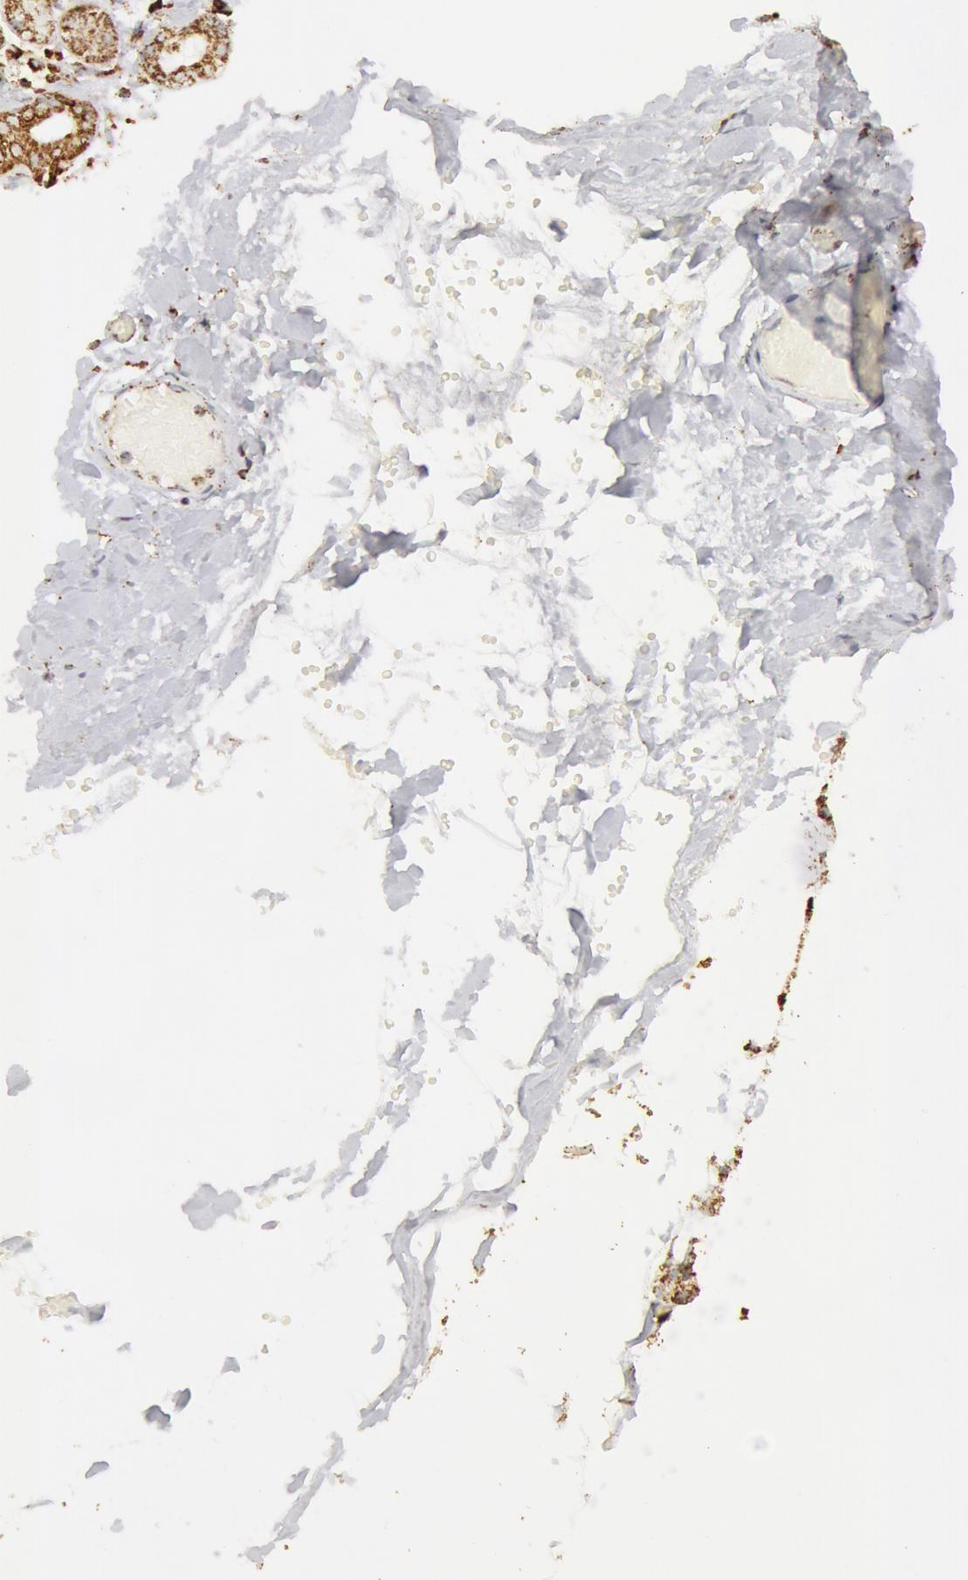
{"staining": {"intensity": "moderate", "quantity": ">75%", "location": "cytoplasmic/membranous"}, "tissue": "salivary gland", "cell_type": "Glandular cells", "image_type": "normal", "snomed": [{"axis": "morphology", "description": "Normal tissue, NOS"}, {"axis": "topography", "description": "Salivary gland"}, {"axis": "topography", "description": "Peripheral nerve tissue"}], "caption": "IHC of benign human salivary gland demonstrates medium levels of moderate cytoplasmic/membranous positivity in approximately >75% of glandular cells. (DAB (3,3'-diaminobenzidine) IHC with brightfield microscopy, high magnification).", "gene": "ATP5F1B", "patient": {"sex": "male", "age": 62}}